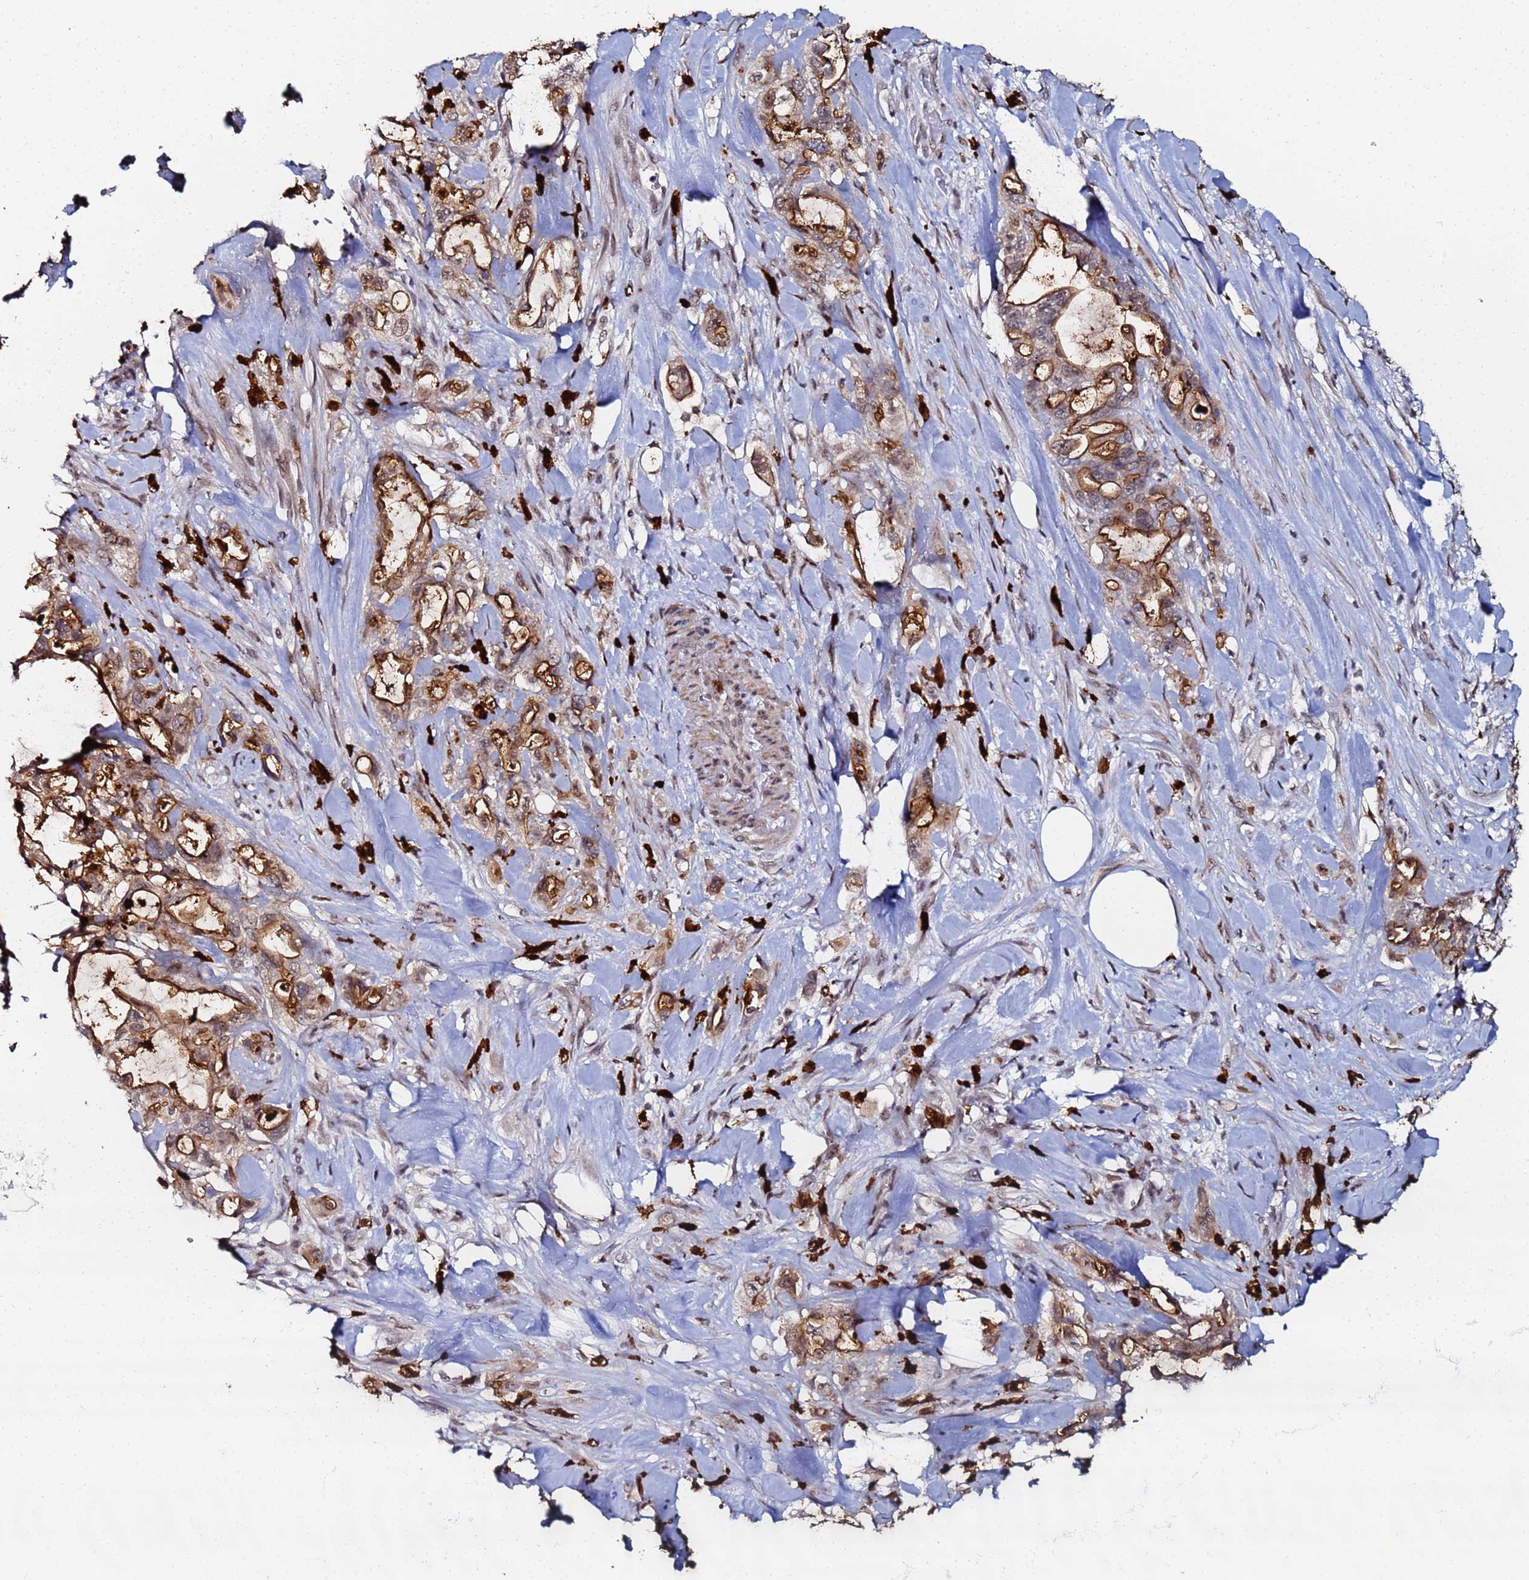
{"staining": {"intensity": "moderate", "quantity": ">75%", "location": "cytoplasmic/membranous"}, "tissue": "pancreatic cancer", "cell_type": "Tumor cells", "image_type": "cancer", "snomed": [{"axis": "morphology", "description": "Adenocarcinoma, NOS"}, {"axis": "topography", "description": "Pancreas"}], "caption": "Immunohistochemistry image of neoplastic tissue: adenocarcinoma (pancreatic) stained using IHC shows medium levels of moderate protein expression localized specifically in the cytoplasmic/membranous of tumor cells, appearing as a cytoplasmic/membranous brown color.", "gene": "MTCL1", "patient": {"sex": "female", "age": 61}}